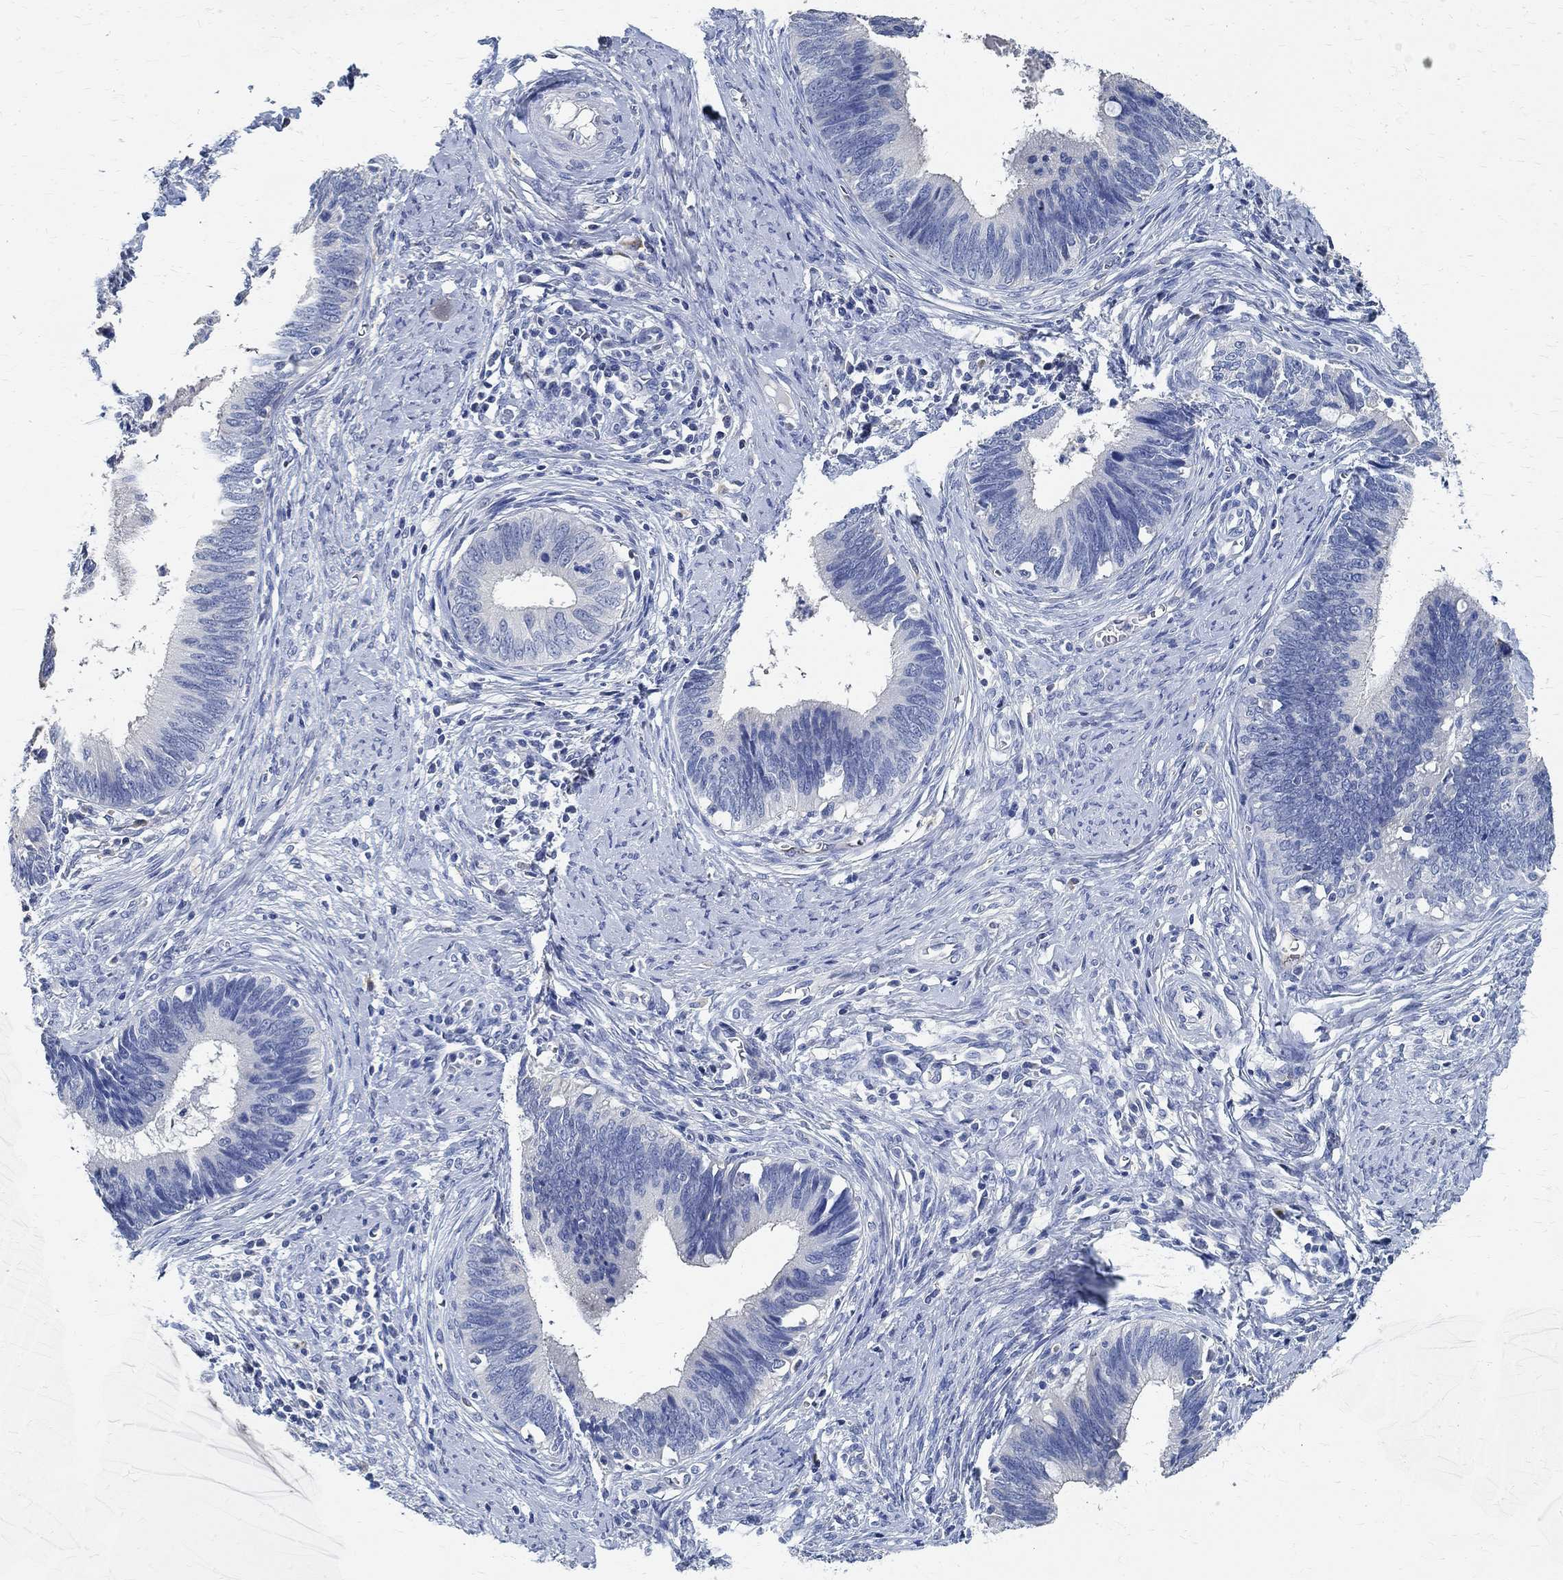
{"staining": {"intensity": "negative", "quantity": "none", "location": "none"}, "tissue": "cervical cancer", "cell_type": "Tumor cells", "image_type": "cancer", "snomed": [{"axis": "morphology", "description": "Adenocarcinoma, NOS"}, {"axis": "topography", "description": "Cervix"}], "caption": "IHC photomicrograph of human adenocarcinoma (cervical) stained for a protein (brown), which shows no expression in tumor cells.", "gene": "PRX", "patient": {"sex": "female", "age": 42}}